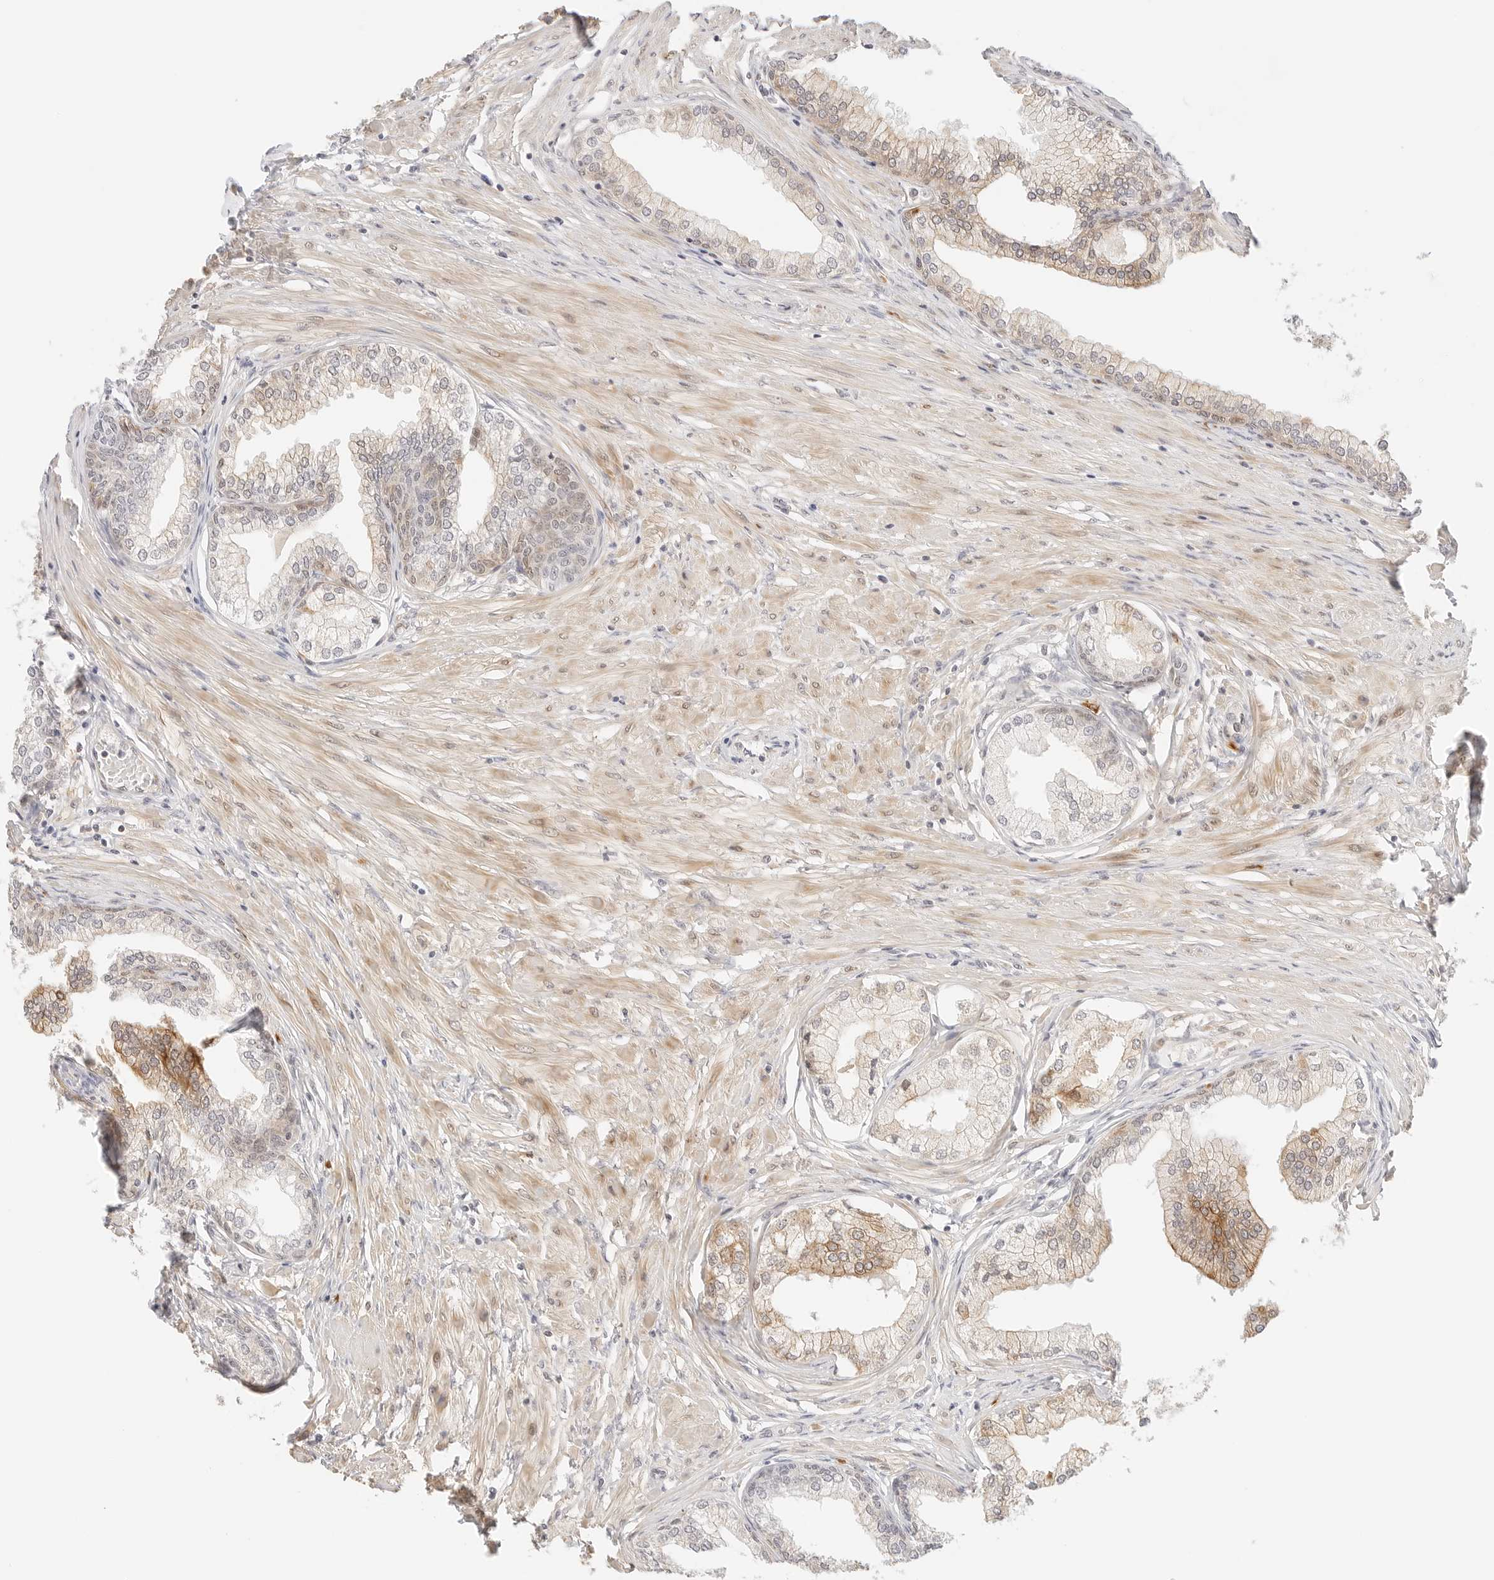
{"staining": {"intensity": "moderate", "quantity": ">75%", "location": "cytoplasmic/membranous"}, "tissue": "prostate", "cell_type": "Glandular cells", "image_type": "normal", "snomed": [{"axis": "morphology", "description": "Normal tissue, NOS"}, {"axis": "morphology", "description": "Urothelial carcinoma, Low grade"}, {"axis": "topography", "description": "Urinary bladder"}, {"axis": "topography", "description": "Prostate"}], "caption": "Approximately >75% of glandular cells in unremarkable human prostate reveal moderate cytoplasmic/membranous protein staining as visualized by brown immunohistochemical staining.", "gene": "TEKT2", "patient": {"sex": "male", "age": 60}}